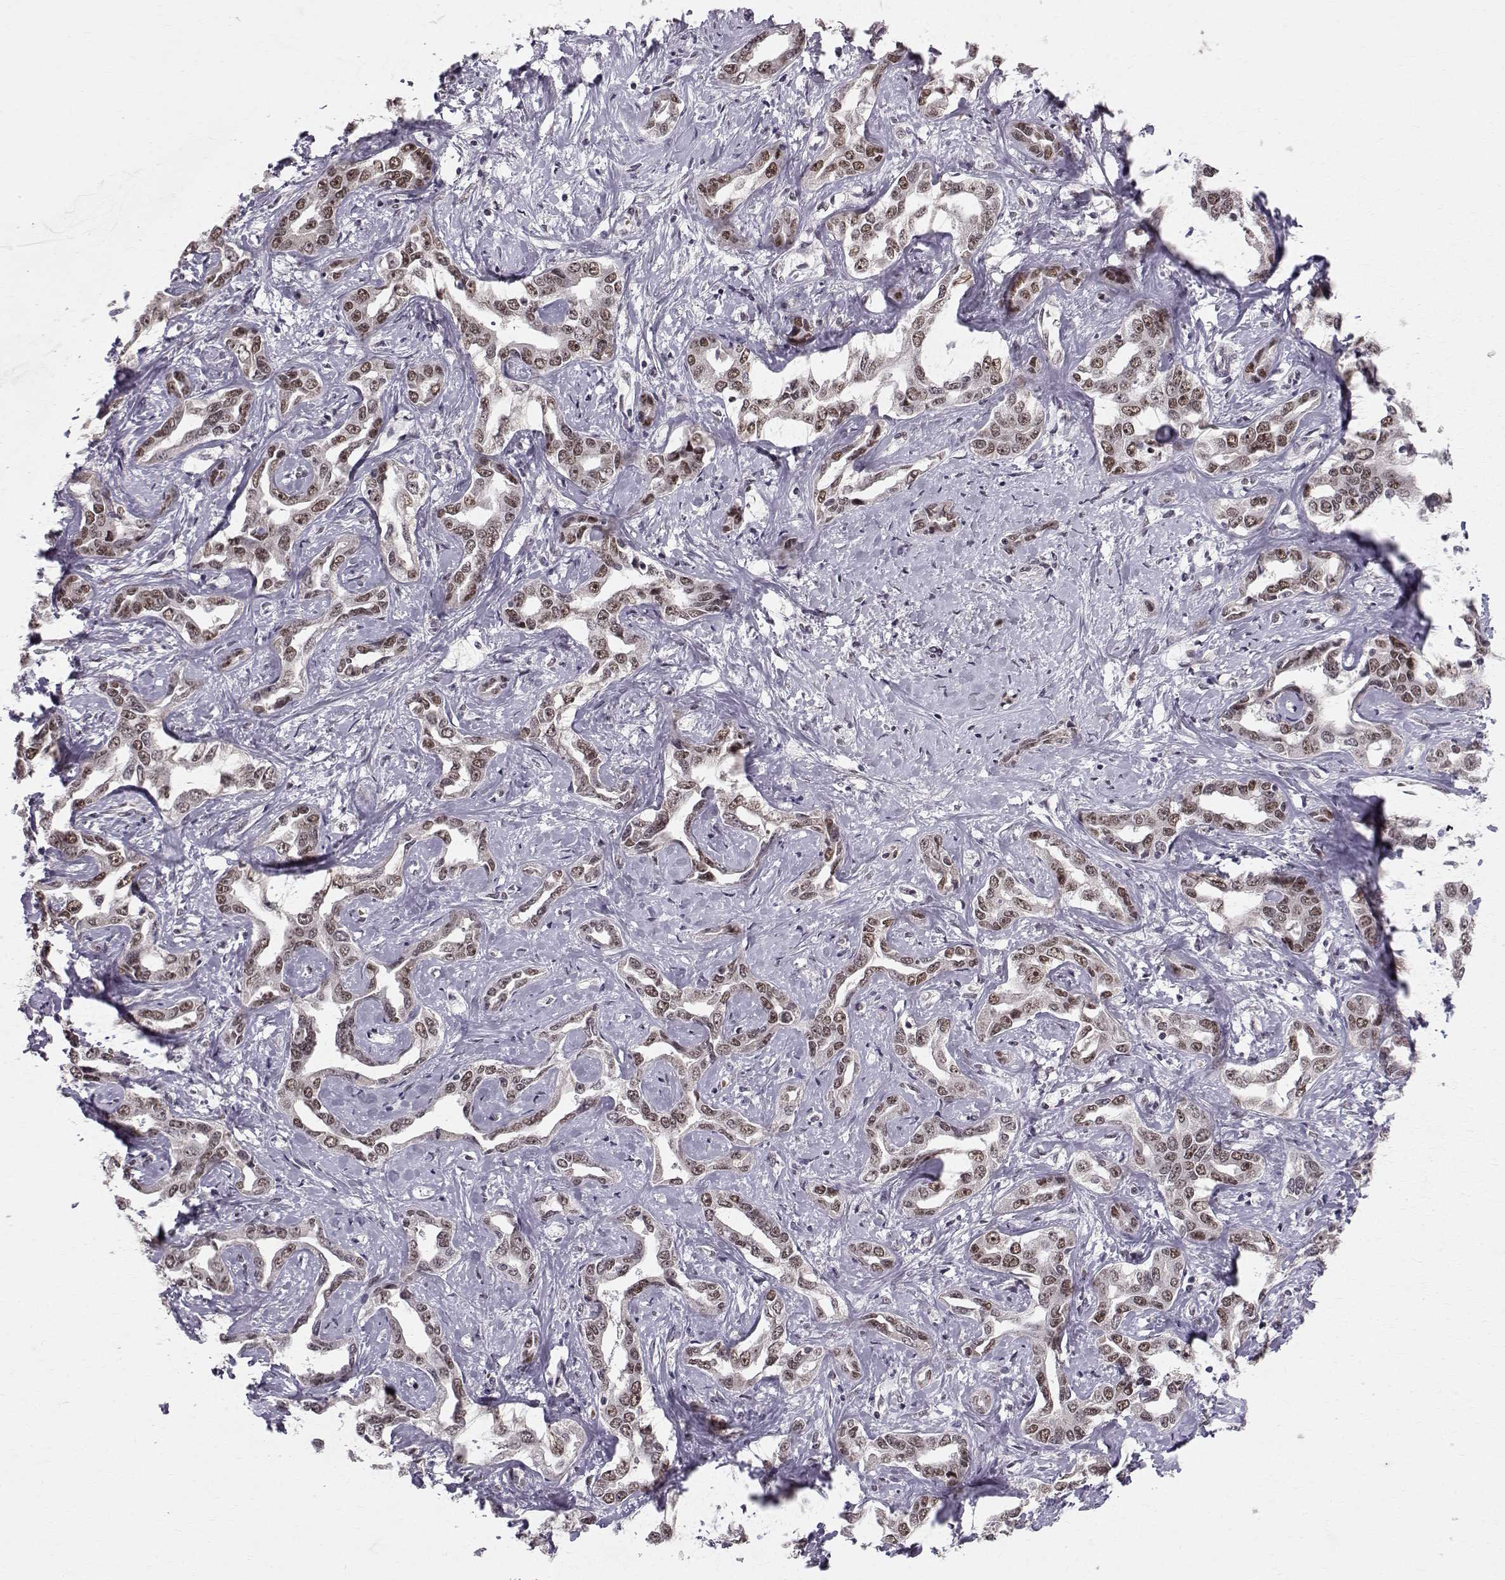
{"staining": {"intensity": "strong", "quantity": "<25%", "location": "nuclear"}, "tissue": "liver cancer", "cell_type": "Tumor cells", "image_type": "cancer", "snomed": [{"axis": "morphology", "description": "Cholangiocarcinoma"}, {"axis": "topography", "description": "Liver"}], "caption": "The photomicrograph shows immunohistochemical staining of liver cancer. There is strong nuclear positivity is identified in about <25% of tumor cells.", "gene": "RPP38", "patient": {"sex": "male", "age": 59}}